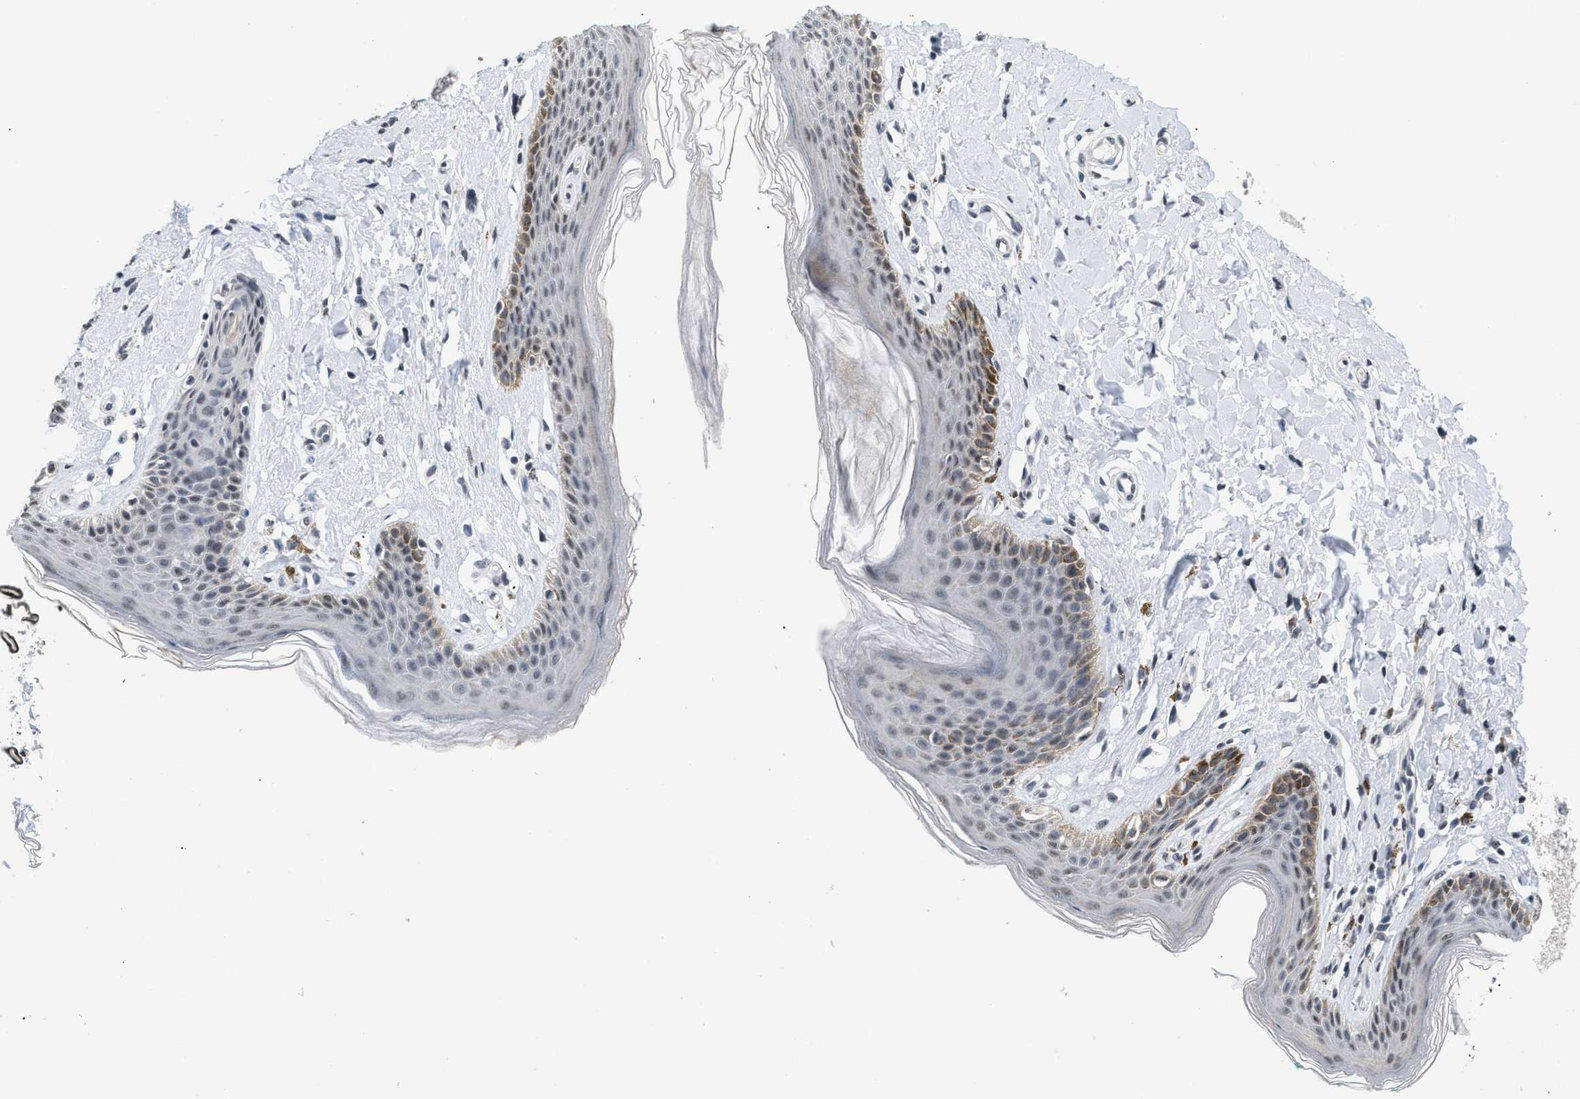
{"staining": {"intensity": "weak", "quantity": "25%-75%", "location": "cytoplasmic/membranous,nuclear"}, "tissue": "skin", "cell_type": "Epidermal cells", "image_type": "normal", "snomed": [{"axis": "morphology", "description": "Normal tissue, NOS"}, {"axis": "topography", "description": "Vulva"}], "caption": "Immunohistochemical staining of benign skin exhibits weak cytoplasmic/membranous,nuclear protein positivity in about 25%-75% of epidermal cells.", "gene": "RAF1", "patient": {"sex": "female", "age": 66}}